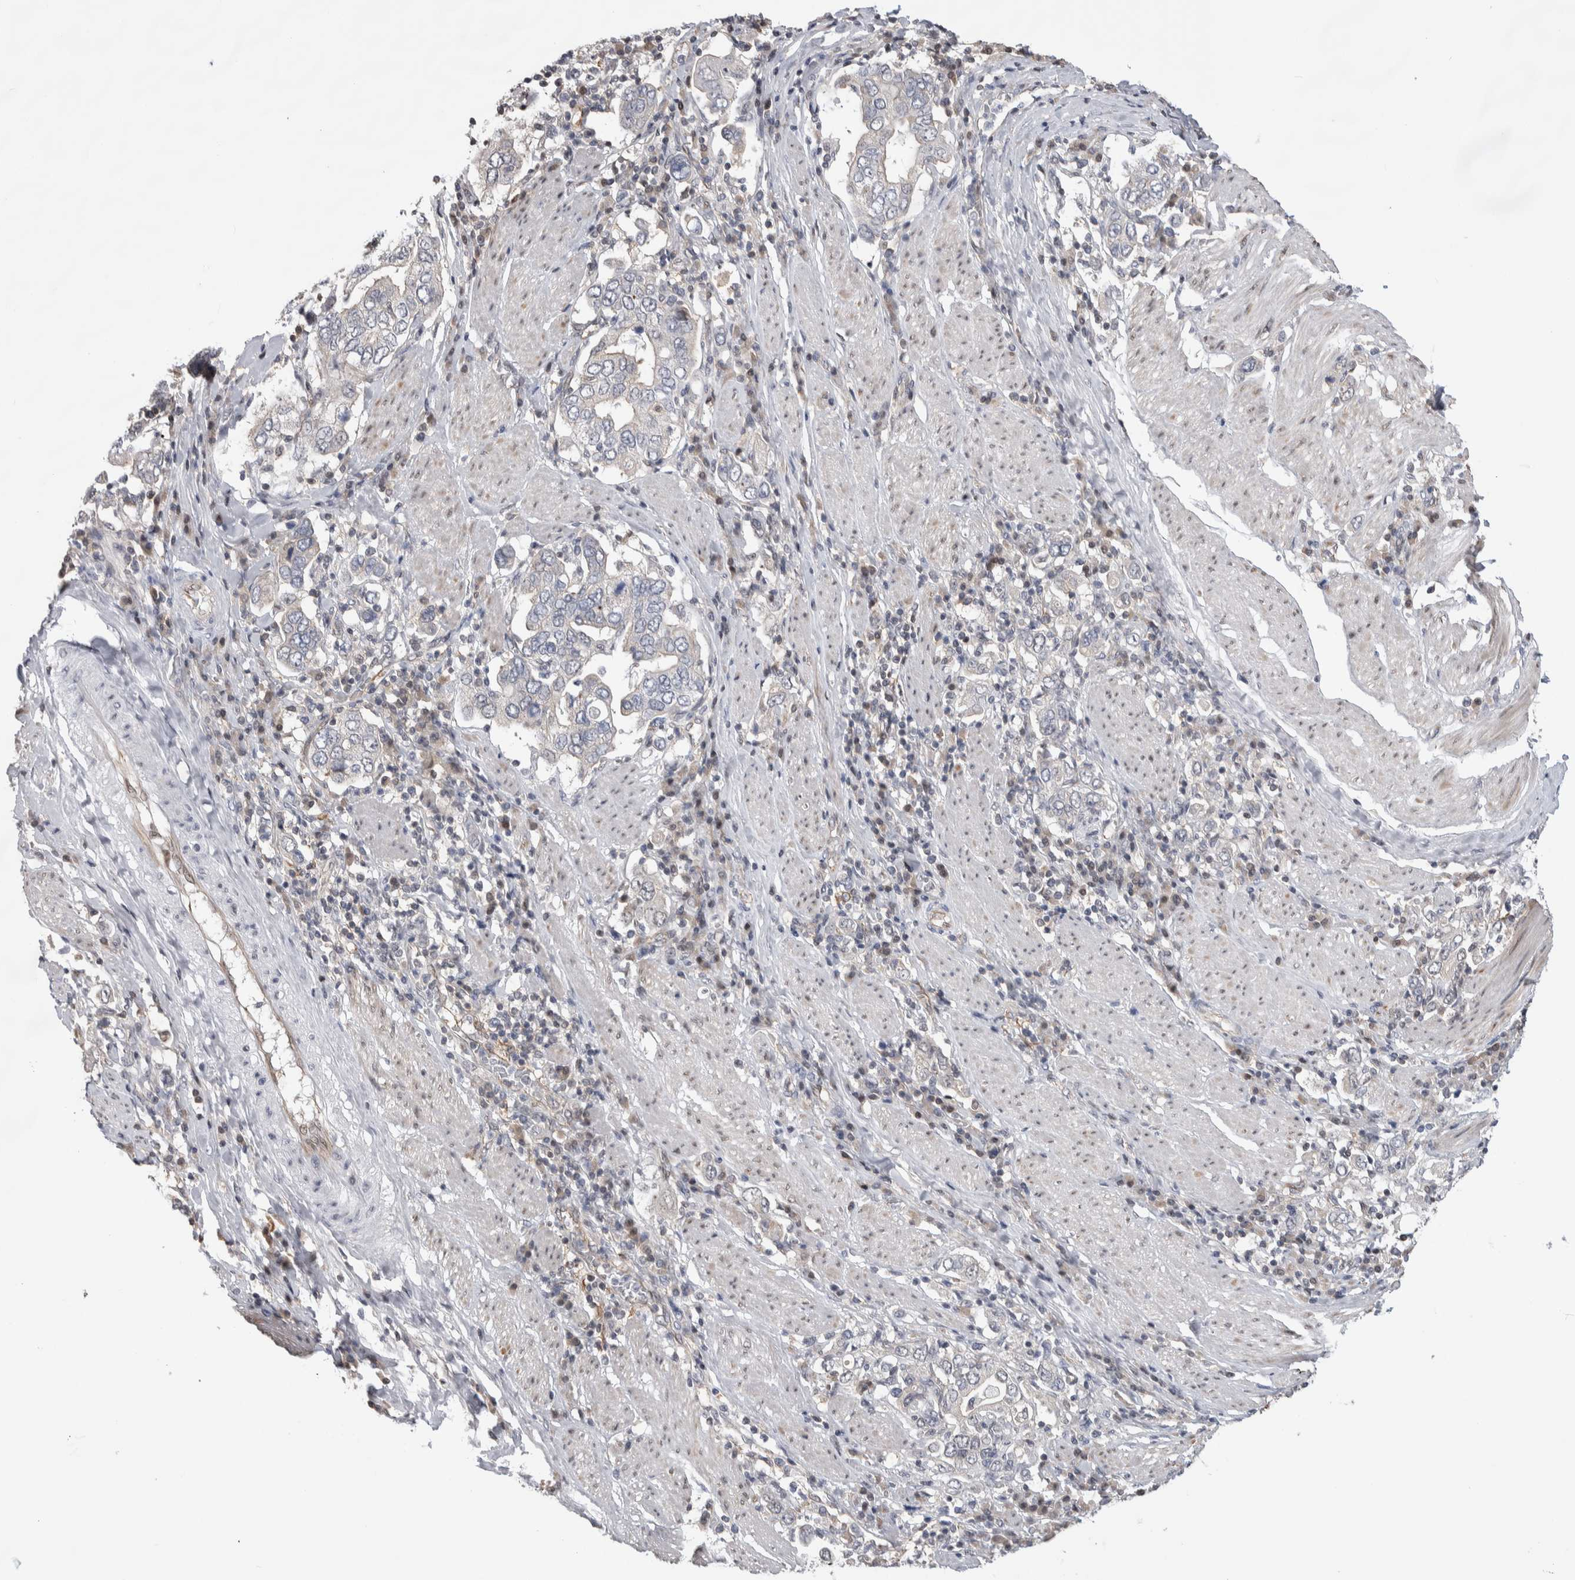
{"staining": {"intensity": "negative", "quantity": "none", "location": "none"}, "tissue": "stomach cancer", "cell_type": "Tumor cells", "image_type": "cancer", "snomed": [{"axis": "morphology", "description": "Adenocarcinoma, NOS"}, {"axis": "topography", "description": "Stomach, upper"}], "caption": "Tumor cells are negative for protein expression in human stomach cancer (adenocarcinoma).", "gene": "ZBTB49", "patient": {"sex": "male", "age": 62}}